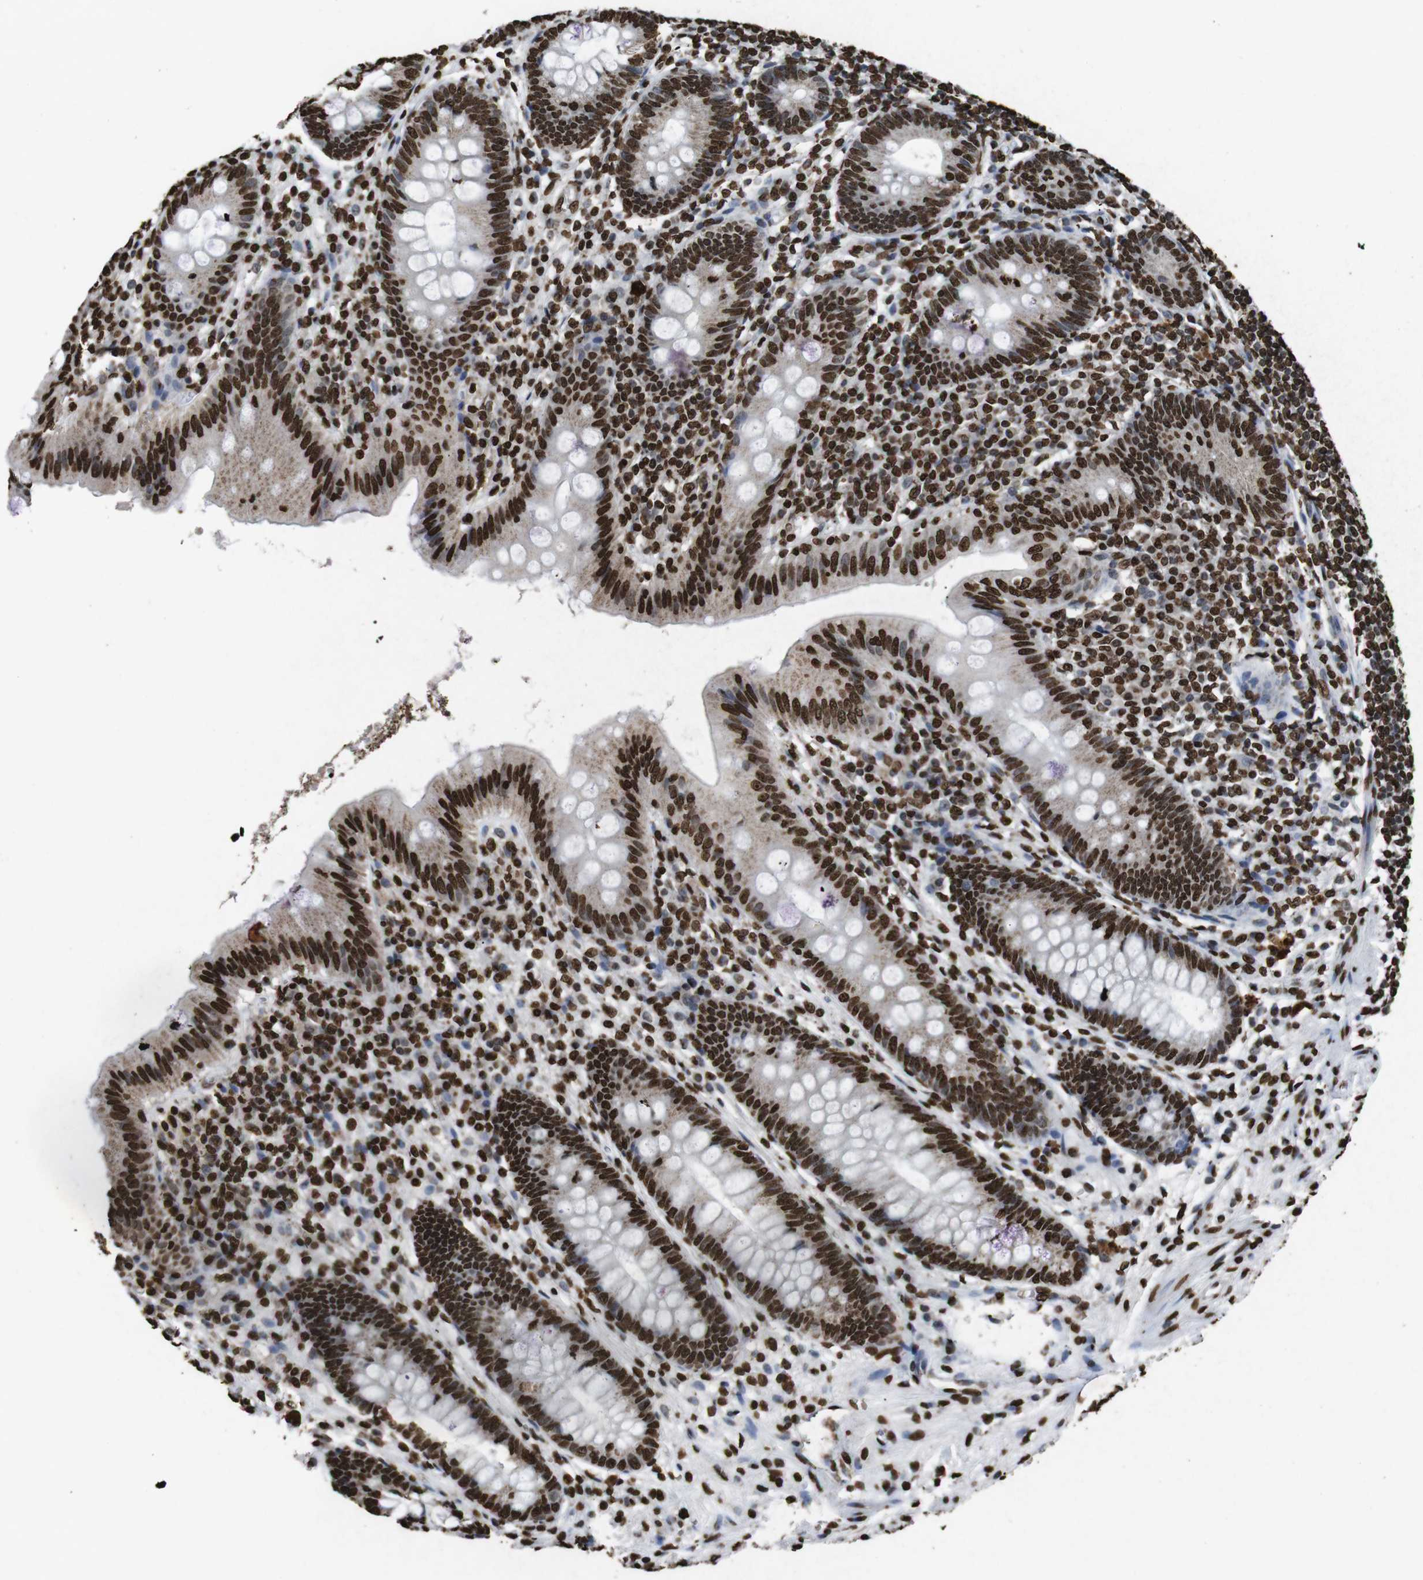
{"staining": {"intensity": "strong", "quantity": ">75%", "location": "nuclear"}, "tissue": "appendix", "cell_type": "Glandular cells", "image_type": "normal", "snomed": [{"axis": "morphology", "description": "Normal tissue, NOS"}, {"axis": "topography", "description": "Appendix"}], "caption": "A micrograph showing strong nuclear staining in about >75% of glandular cells in unremarkable appendix, as visualized by brown immunohistochemical staining.", "gene": "MDM2", "patient": {"sex": "male", "age": 56}}